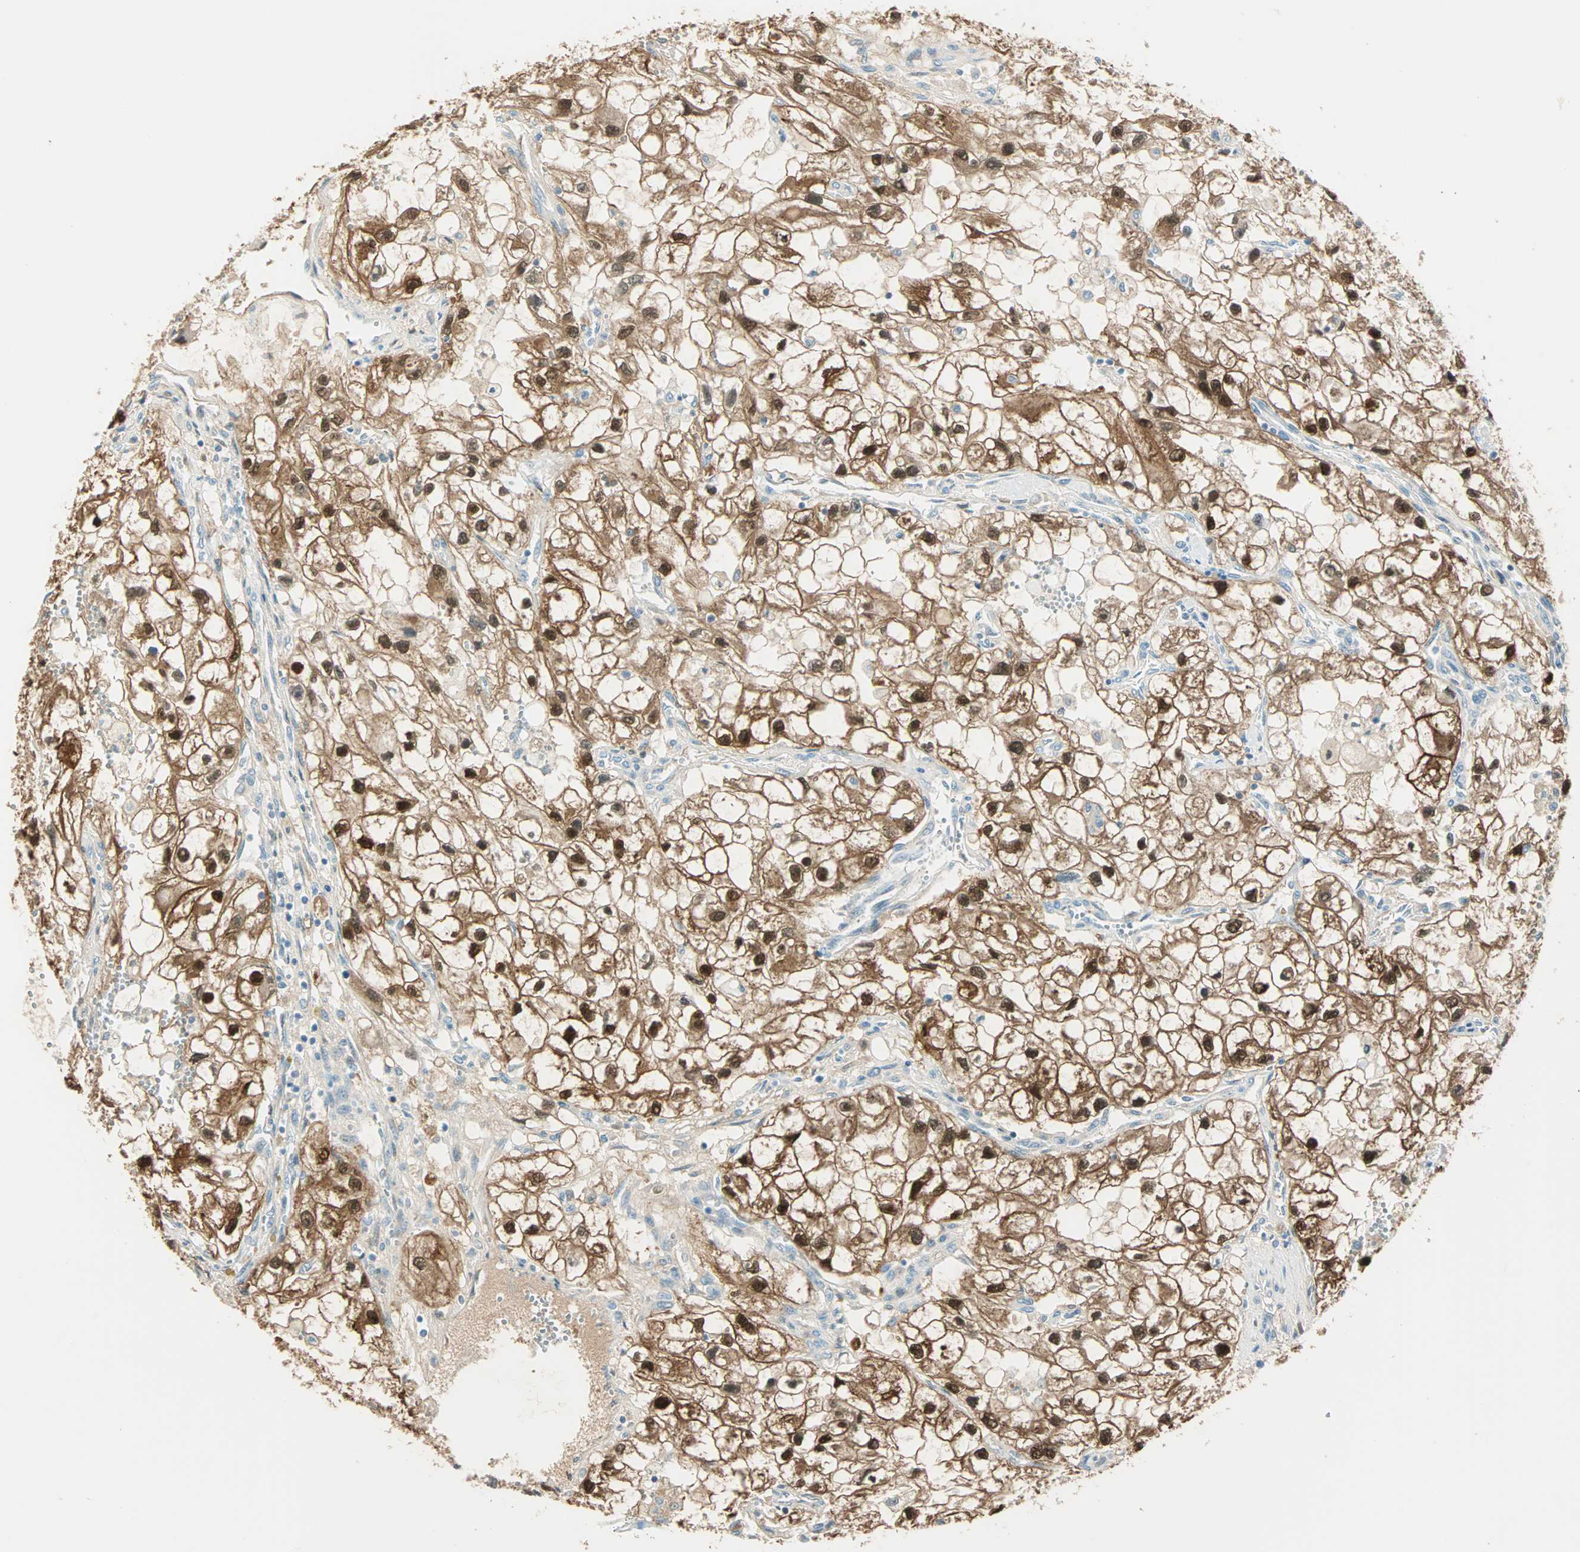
{"staining": {"intensity": "strong", "quantity": ">75%", "location": "cytoplasmic/membranous,nuclear"}, "tissue": "renal cancer", "cell_type": "Tumor cells", "image_type": "cancer", "snomed": [{"axis": "morphology", "description": "Adenocarcinoma, NOS"}, {"axis": "topography", "description": "Kidney"}], "caption": "Immunohistochemical staining of adenocarcinoma (renal) reveals strong cytoplasmic/membranous and nuclear protein staining in approximately >75% of tumor cells.", "gene": "S100A1", "patient": {"sex": "female", "age": 70}}